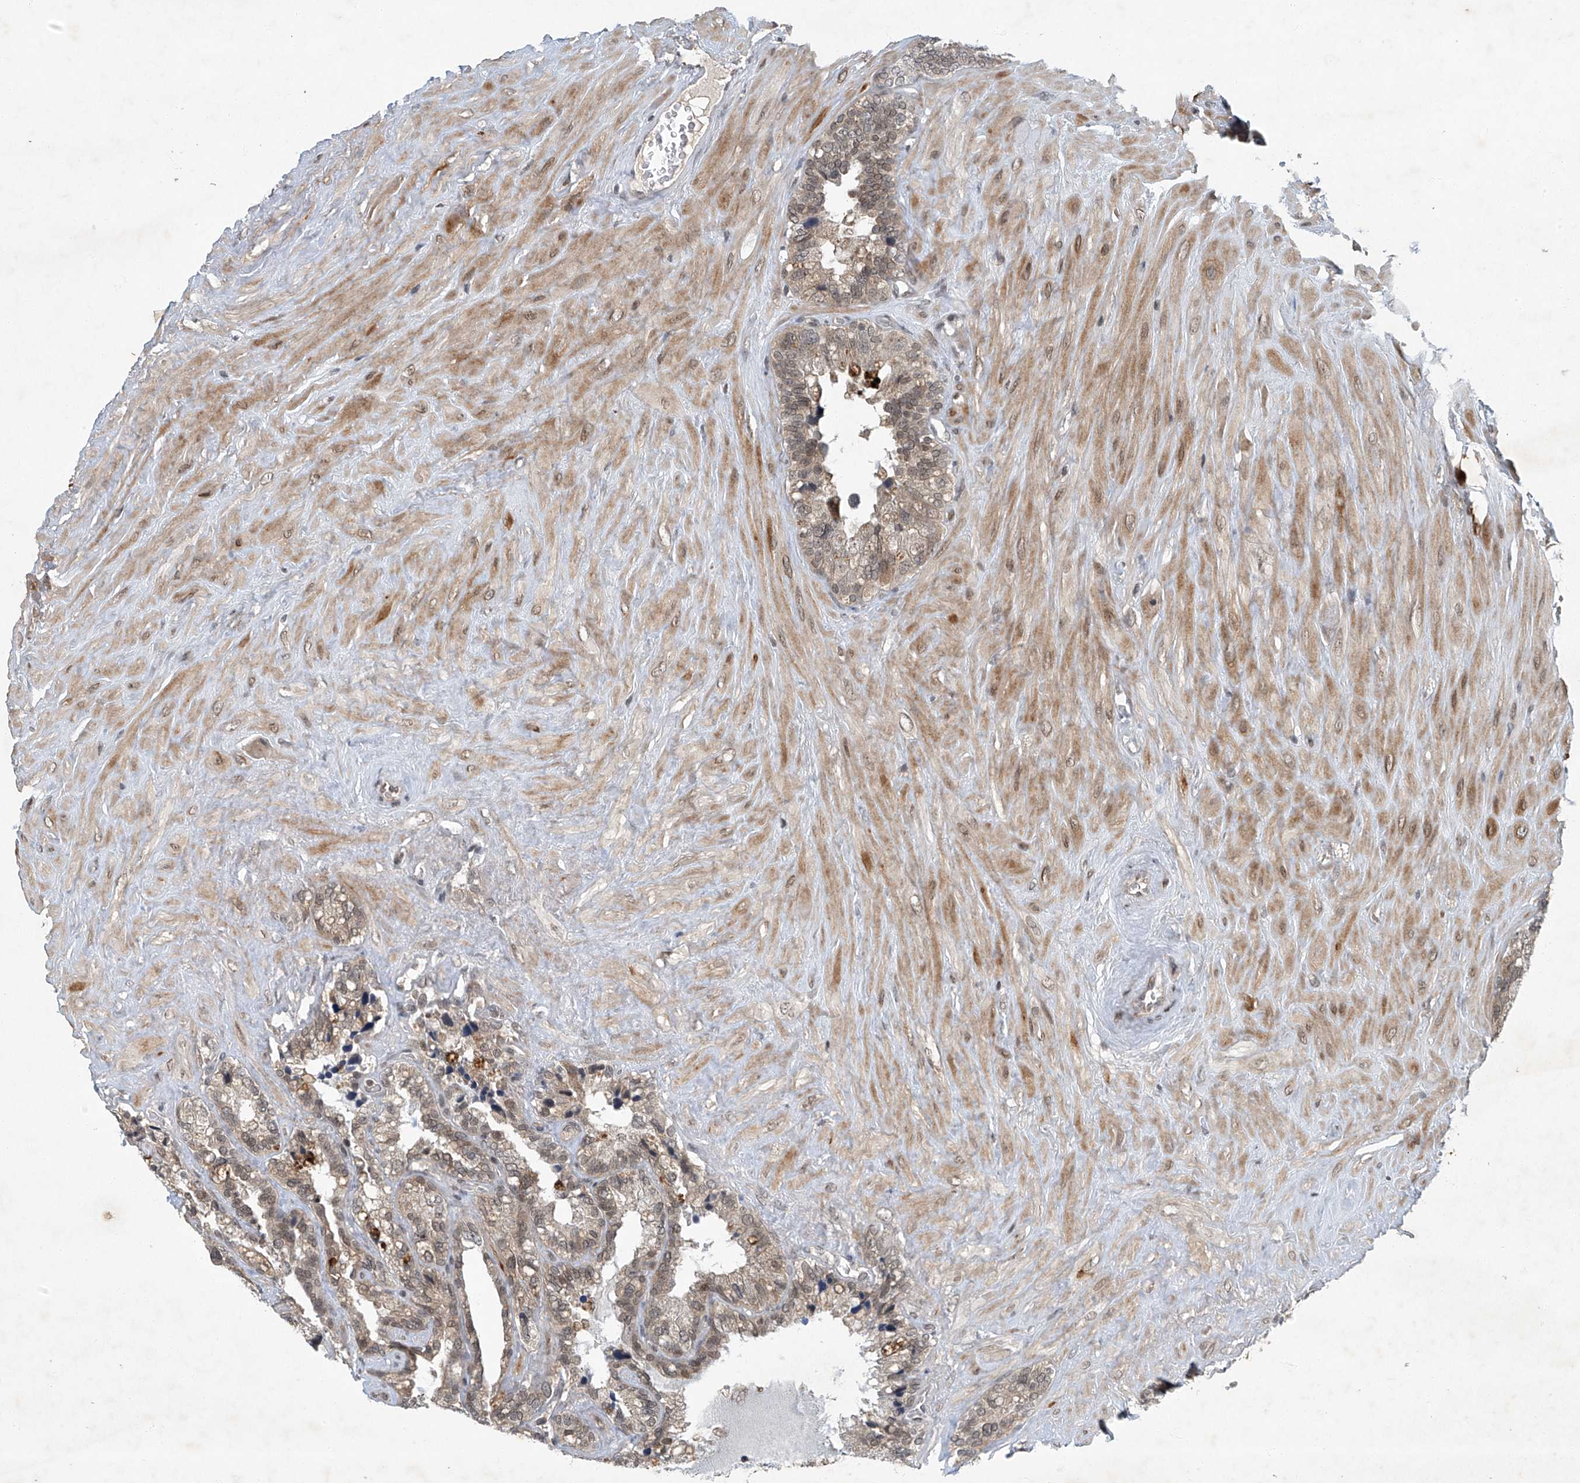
{"staining": {"intensity": "weak", "quantity": "25%-75%", "location": "nuclear"}, "tissue": "seminal vesicle", "cell_type": "Glandular cells", "image_type": "normal", "snomed": [{"axis": "morphology", "description": "Normal tissue, NOS"}, {"axis": "topography", "description": "Prostate"}, {"axis": "topography", "description": "Seminal veicle"}], "caption": "Immunohistochemical staining of unremarkable seminal vesicle reveals low levels of weak nuclear staining in approximately 25%-75% of glandular cells.", "gene": "TAF8", "patient": {"sex": "male", "age": 68}}